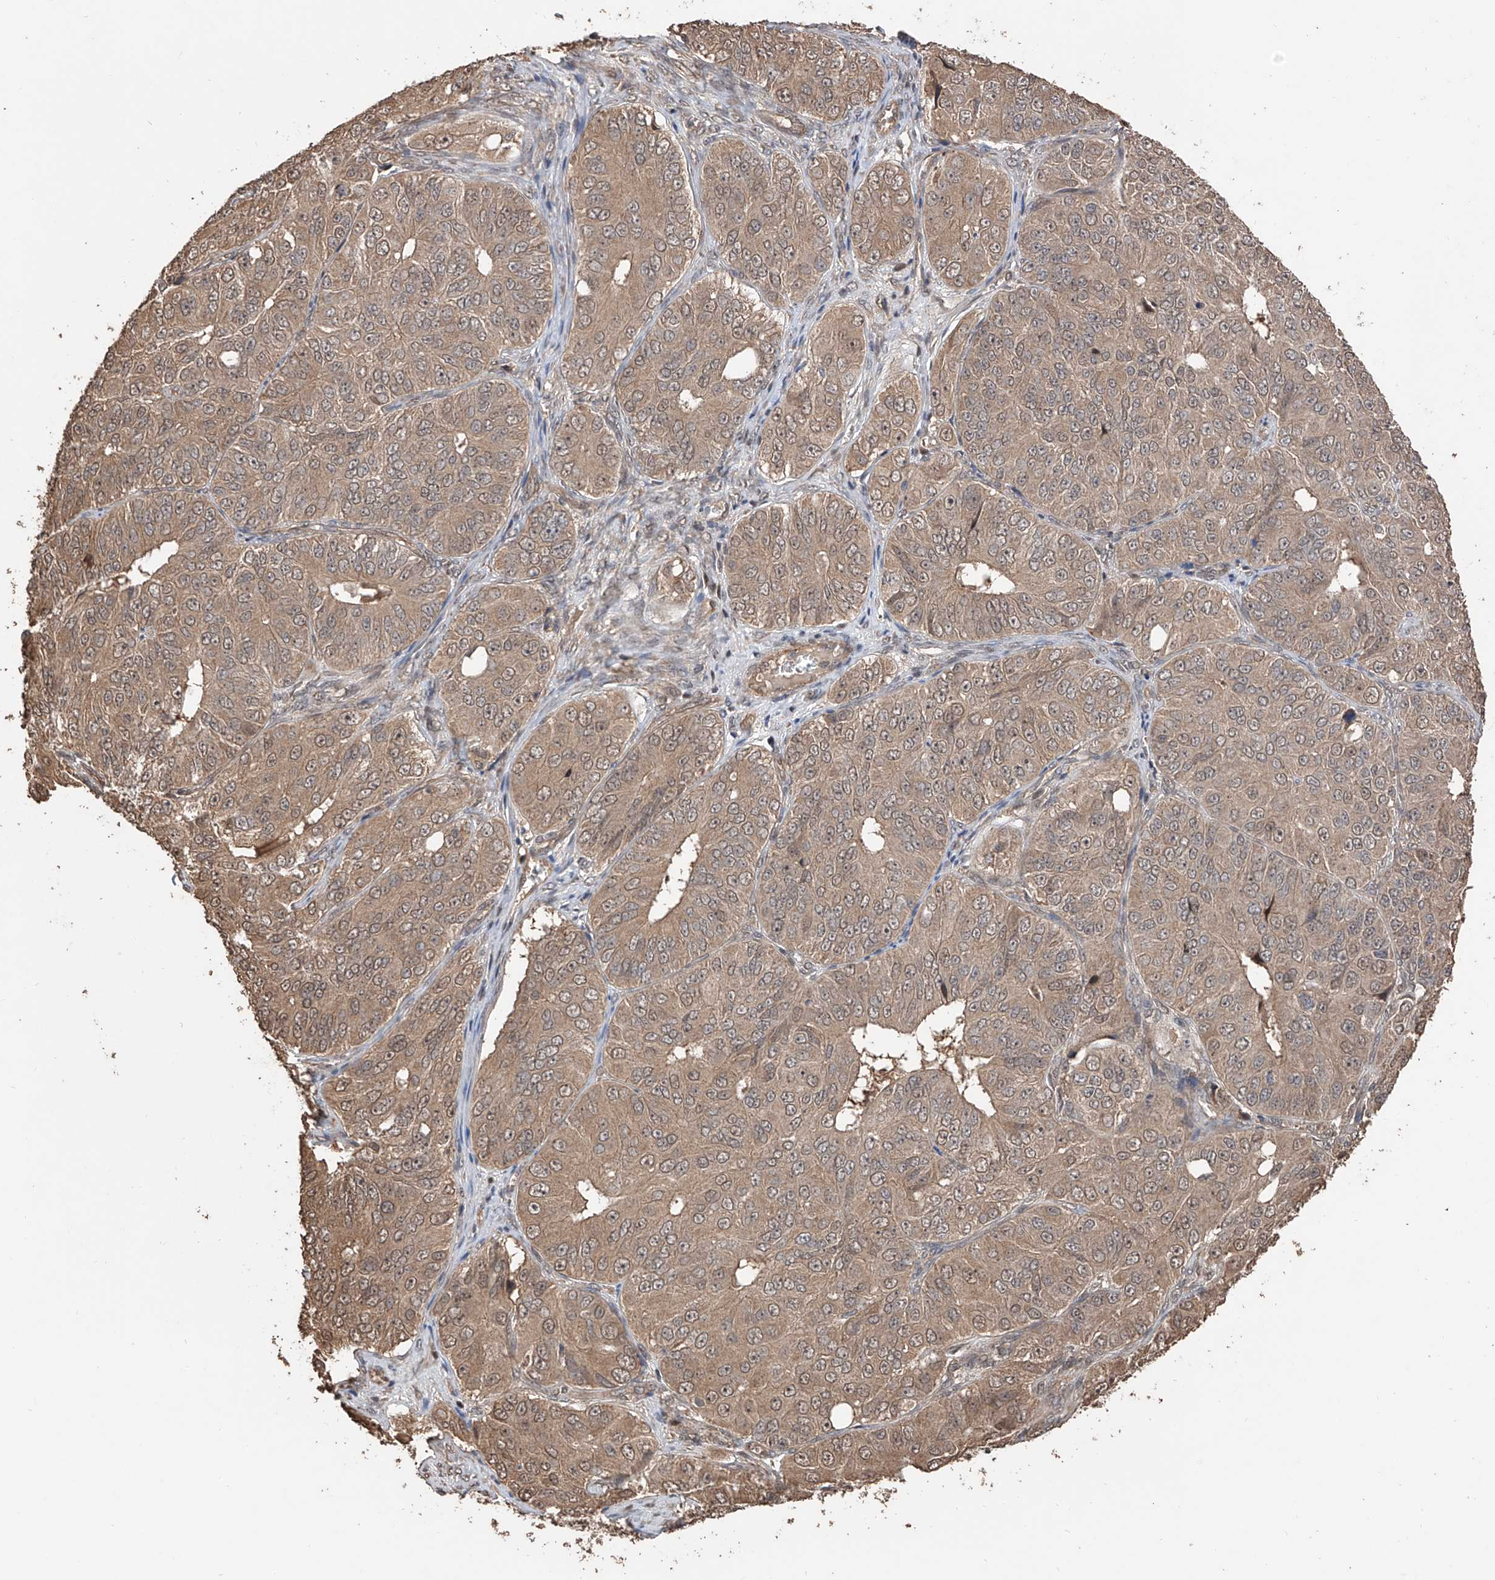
{"staining": {"intensity": "weak", "quantity": ">75%", "location": "cytoplasmic/membranous,nuclear"}, "tissue": "ovarian cancer", "cell_type": "Tumor cells", "image_type": "cancer", "snomed": [{"axis": "morphology", "description": "Carcinoma, endometroid"}, {"axis": "topography", "description": "Ovary"}], "caption": "Weak cytoplasmic/membranous and nuclear protein positivity is seen in about >75% of tumor cells in endometroid carcinoma (ovarian).", "gene": "FAM135A", "patient": {"sex": "female", "age": 51}}